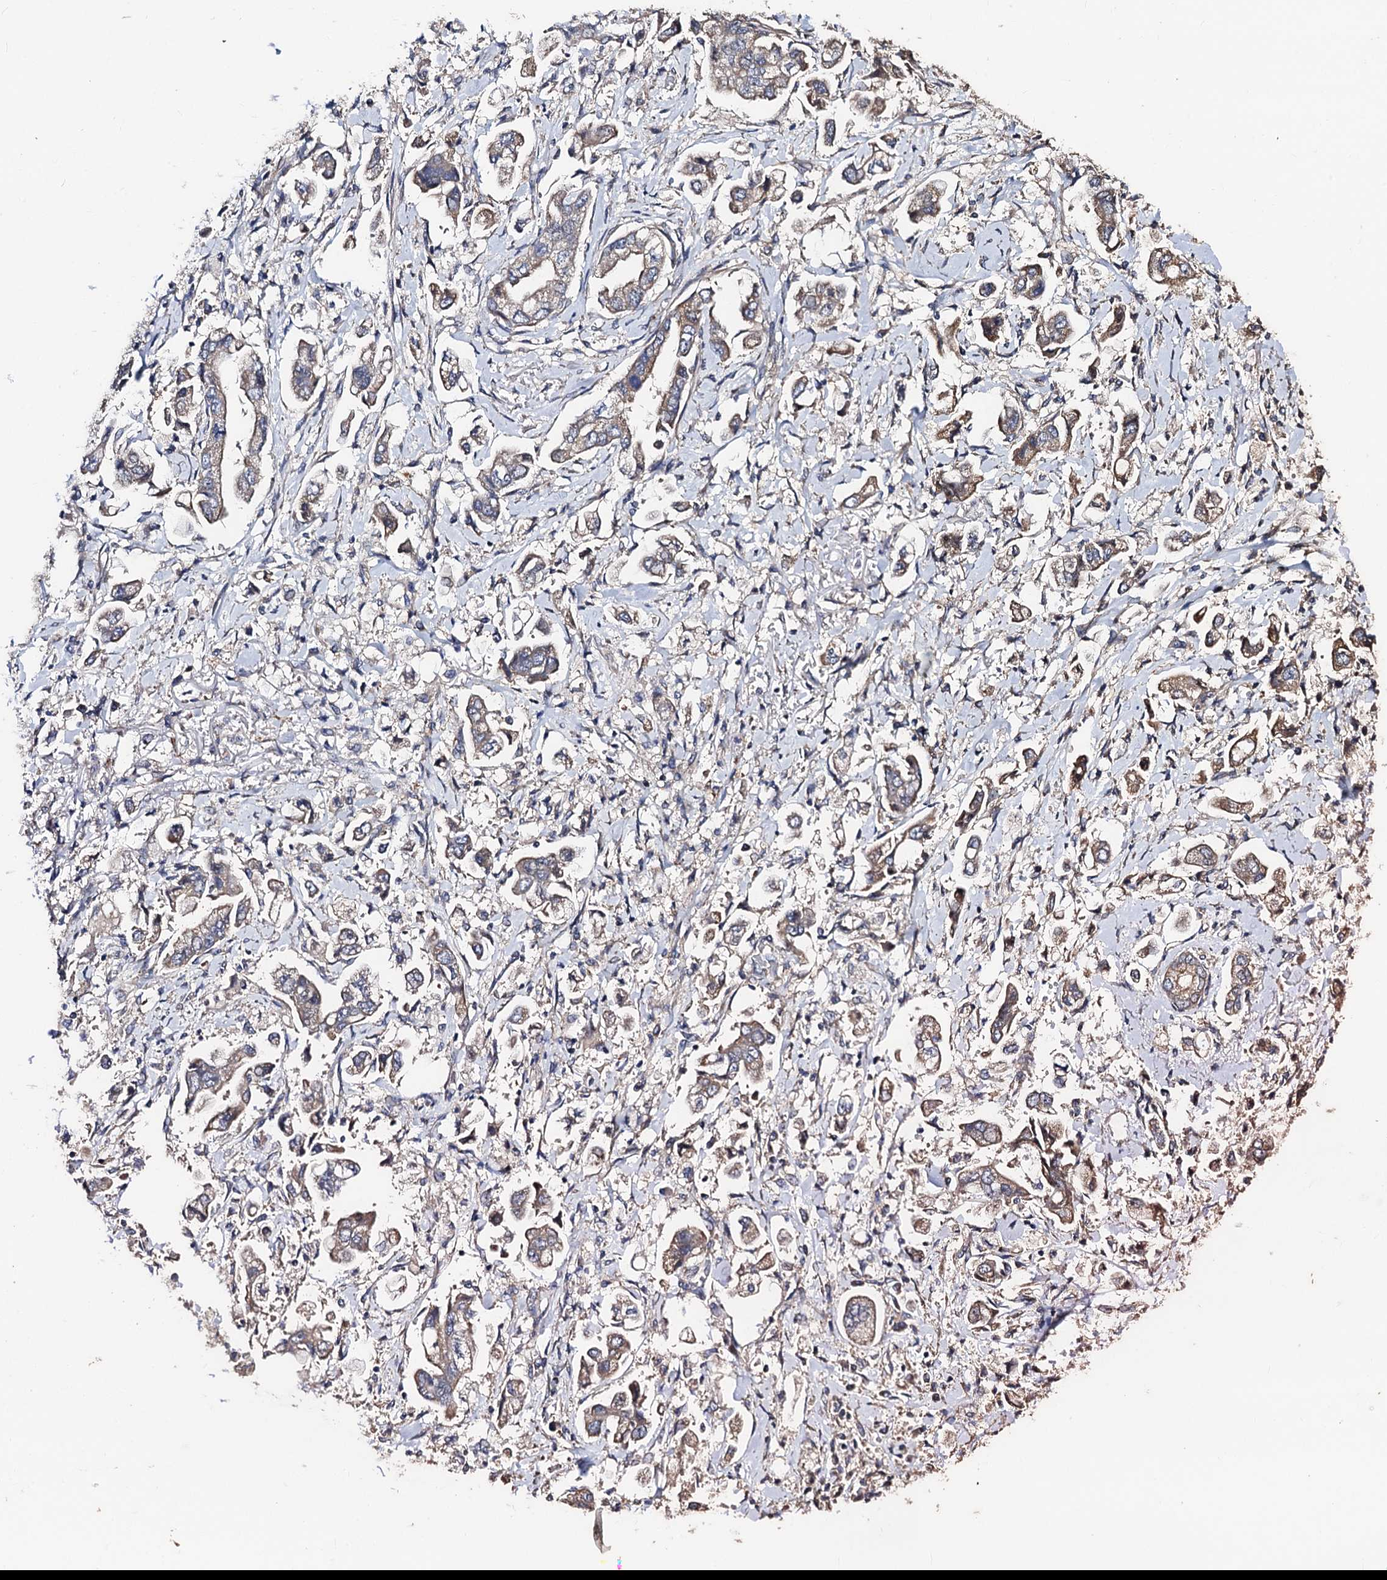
{"staining": {"intensity": "weak", "quantity": ">75%", "location": "cytoplasmic/membranous"}, "tissue": "stomach cancer", "cell_type": "Tumor cells", "image_type": "cancer", "snomed": [{"axis": "morphology", "description": "Adenocarcinoma, NOS"}, {"axis": "topography", "description": "Stomach"}], "caption": "Immunohistochemistry histopathology image of human stomach adenocarcinoma stained for a protein (brown), which displays low levels of weak cytoplasmic/membranous positivity in approximately >75% of tumor cells.", "gene": "PPTC7", "patient": {"sex": "male", "age": 62}}